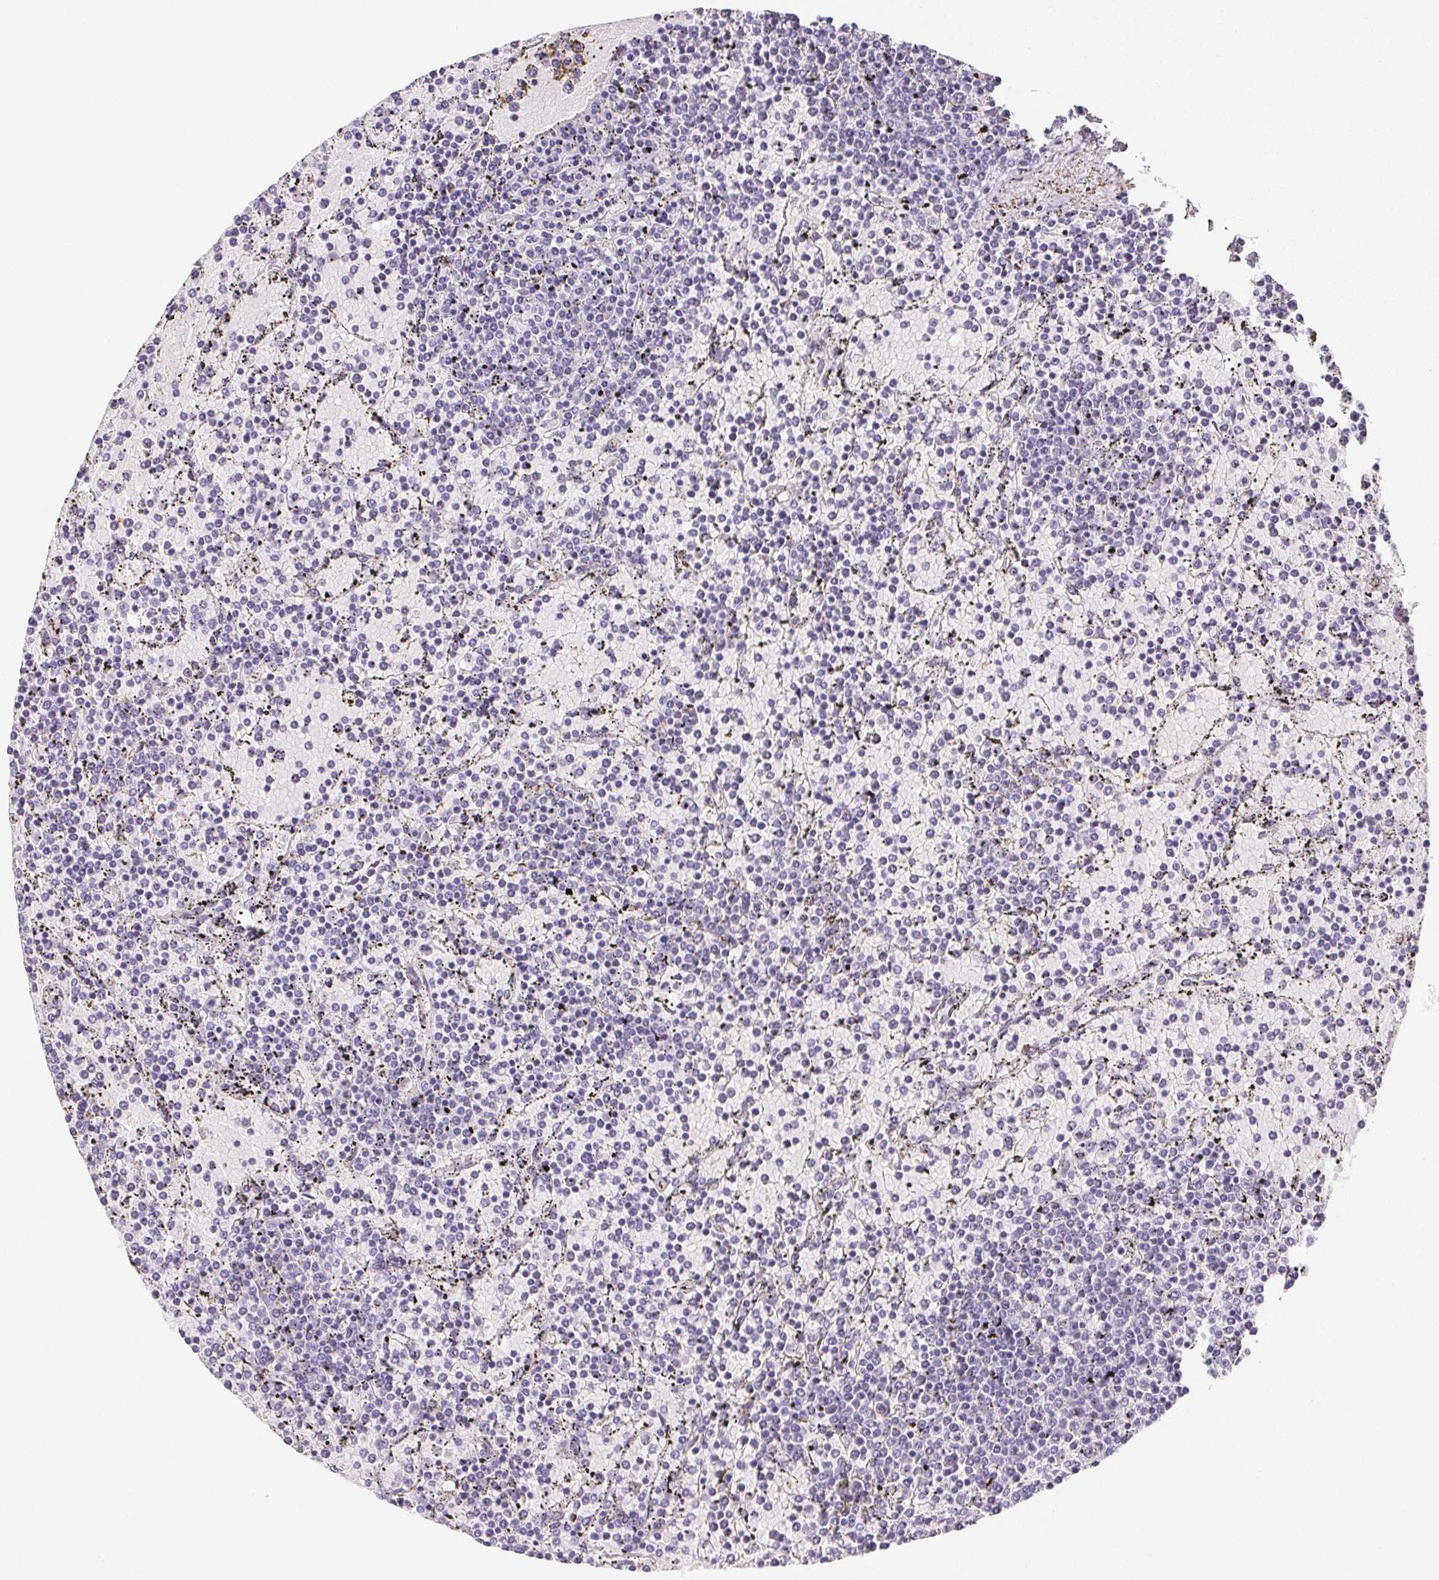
{"staining": {"intensity": "negative", "quantity": "none", "location": "none"}, "tissue": "lymphoma", "cell_type": "Tumor cells", "image_type": "cancer", "snomed": [{"axis": "morphology", "description": "Malignant lymphoma, non-Hodgkin's type, Low grade"}, {"axis": "topography", "description": "Spleen"}], "caption": "Malignant lymphoma, non-Hodgkin's type (low-grade) stained for a protein using immunohistochemistry reveals no expression tumor cells.", "gene": "VTN", "patient": {"sex": "female", "age": 77}}